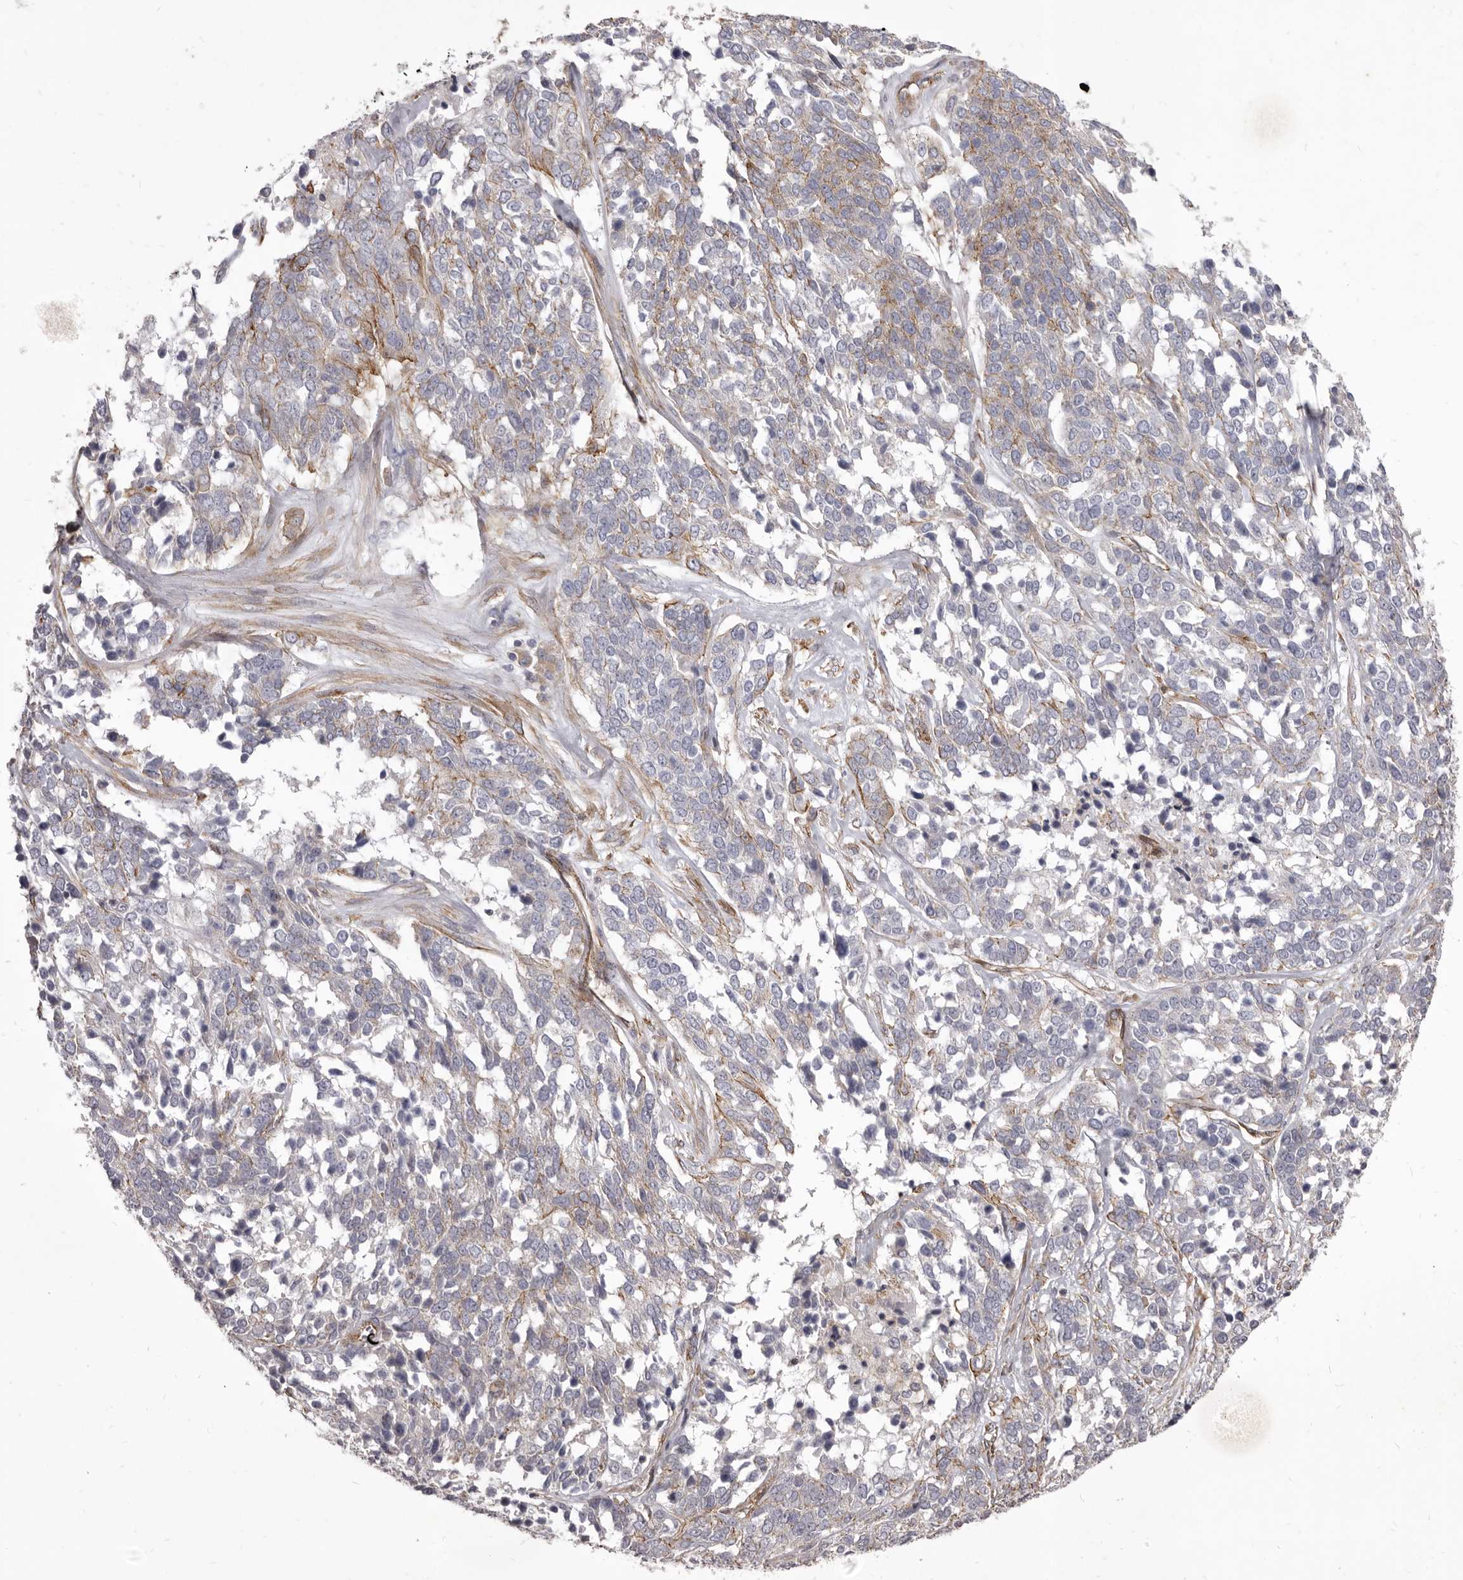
{"staining": {"intensity": "weak", "quantity": "<25%", "location": "cytoplasmic/membranous"}, "tissue": "ovarian cancer", "cell_type": "Tumor cells", "image_type": "cancer", "snomed": [{"axis": "morphology", "description": "Cystadenocarcinoma, serous, NOS"}, {"axis": "topography", "description": "Ovary"}], "caption": "An IHC image of ovarian serous cystadenocarcinoma is shown. There is no staining in tumor cells of ovarian serous cystadenocarcinoma.", "gene": "P2RX6", "patient": {"sex": "female", "age": 44}}